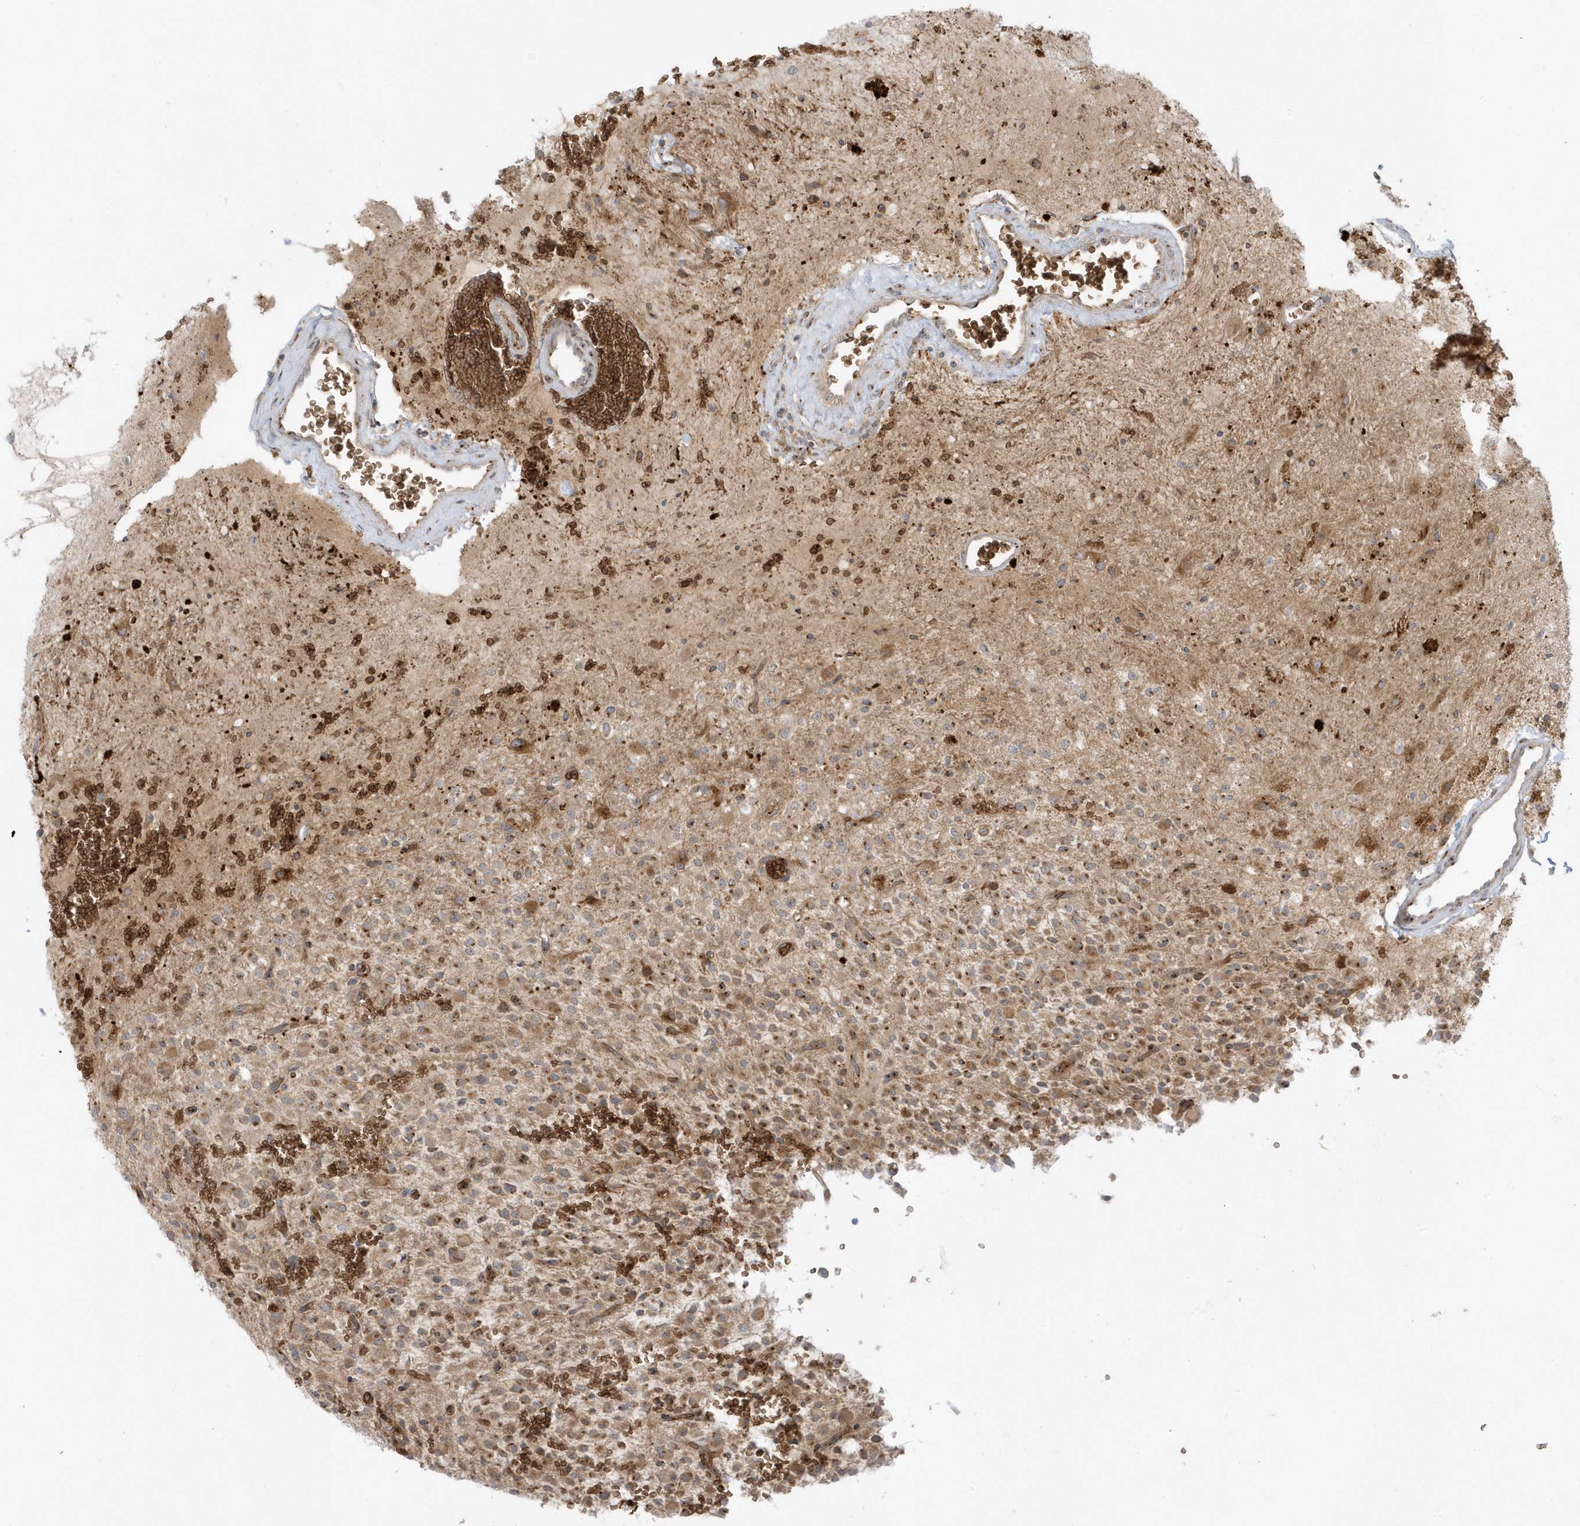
{"staining": {"intensity": "moderate", "quantity": ">75%", "location": "cytoplasmic/membranous"}, "tissue": "glioma", "cell_type": "Tumor cells", "image_type": "cancer", "snomed": [{"axis": "morphology", "description": "Glioma, malignant, High grade"}, {"axis": "topography", "description": "Brain"}], "caption": "Approximately >75% of tumor cells in human malignant high-grade glioma display moderate cytoplasmic/membranous protein positivity as visualized by brown immunohistochemical staining.", "gene": "RPP40", "patient": {"sex": "male", "age": 34}}